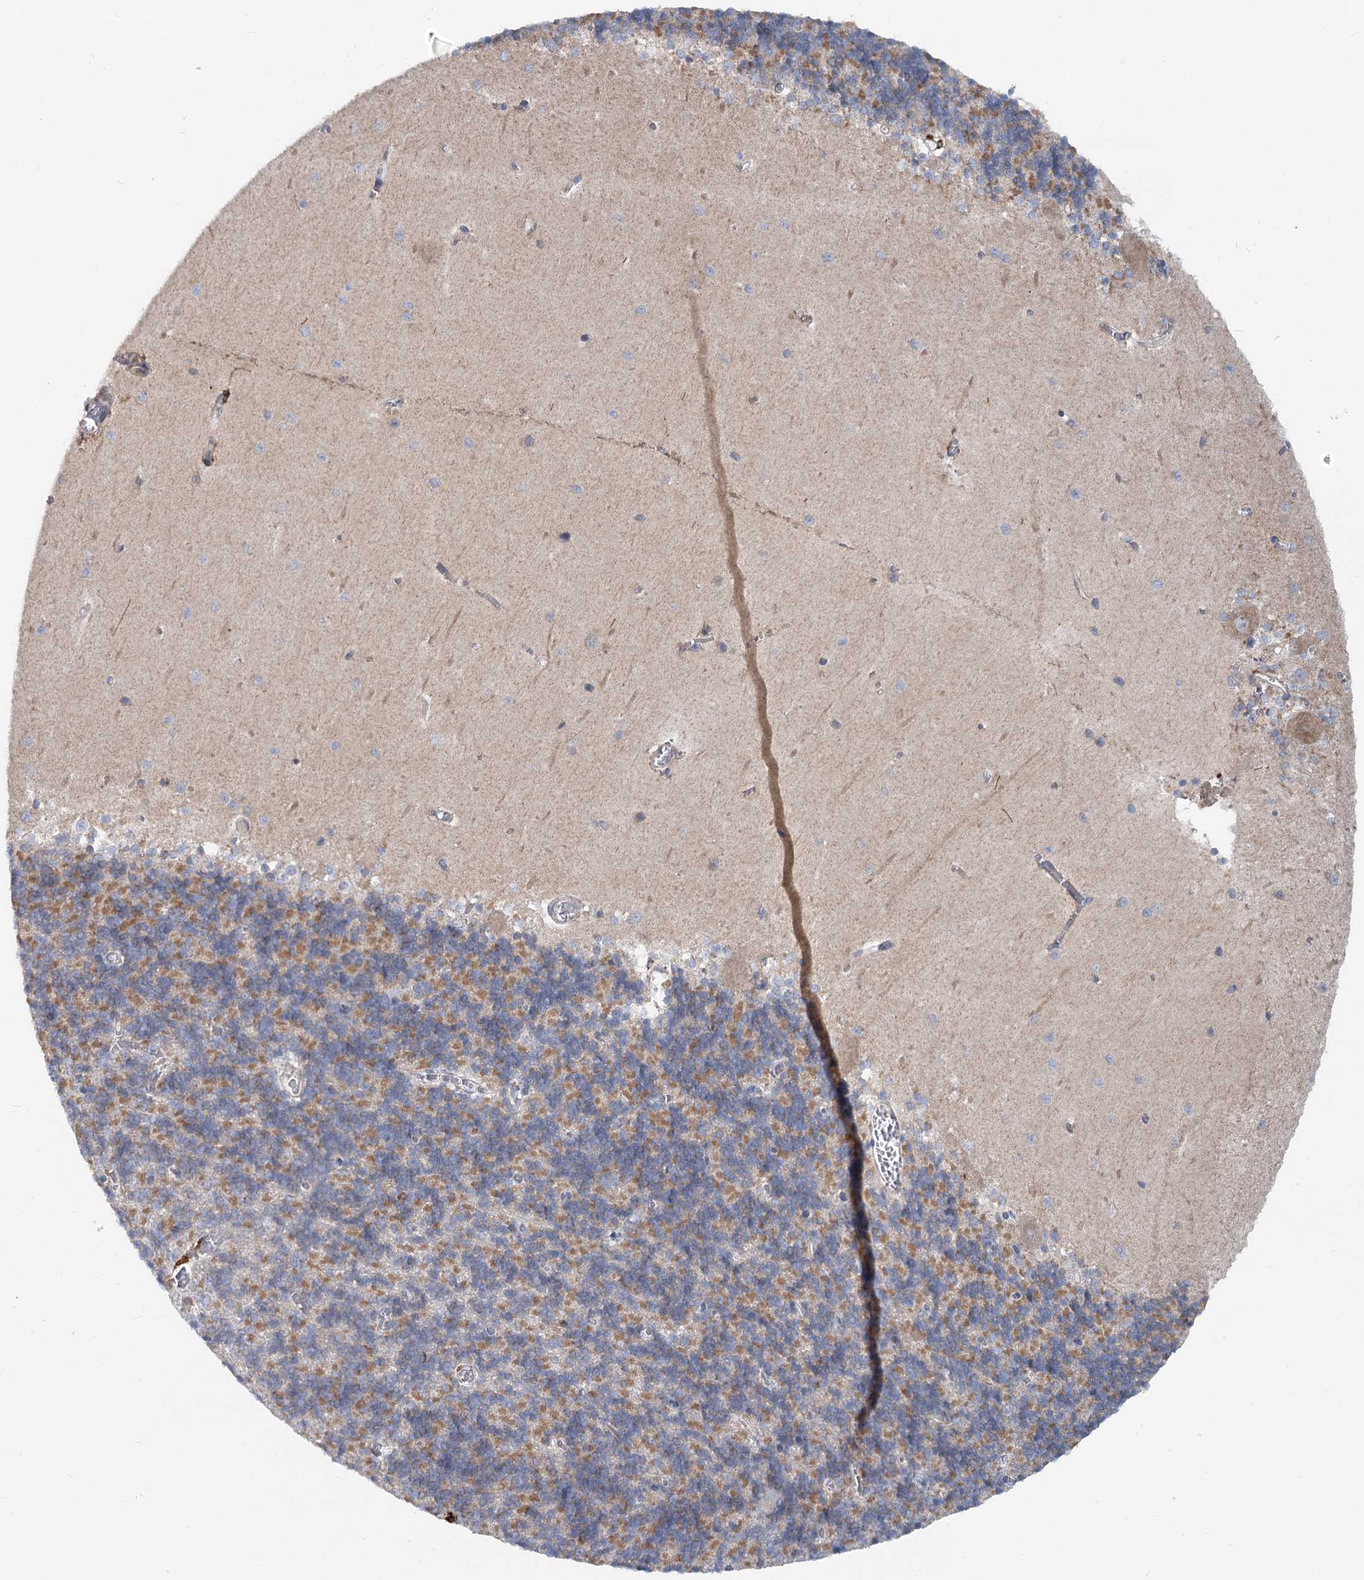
{"staining": {"intensity": "moderate", "quantity": "<25%", "location": "cytoplasmic/membranous"}, "tissue": "cerebellum", "cell_type": "Cells in granular layer", "image_type": "normal", "snomed": [{"axis": "morphology", "description": "Normal tissue, NOS"}, {"axis": "topography", "description": "Cerebellum"}], "caption": "A photomicrograph of human cerebellum stained for a protein demonstrates moderate cytoplasmic/membranous brown staining in cells in granular layer. Immunohistochemistry (ihc) stains the protein of interest in brown and the nuclei are stained blue.", "gene": "CIB4", "patient": {"sex": "male", "age": 37}}